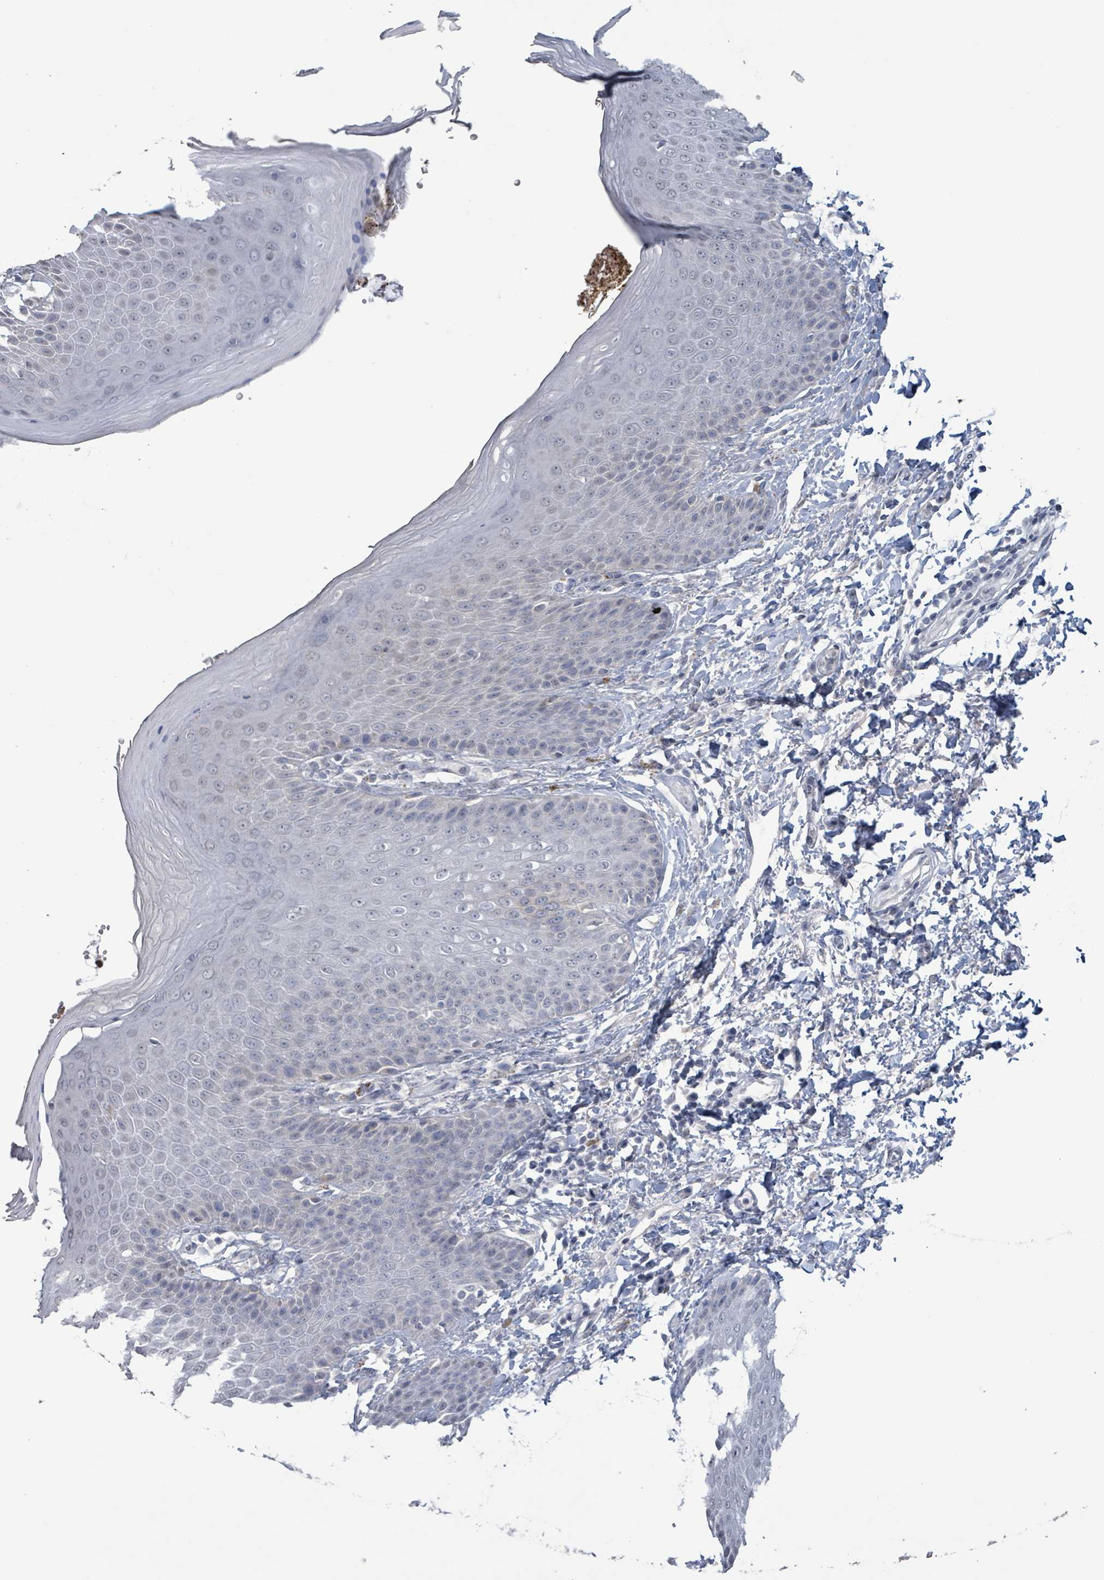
{"staining": {"intensity": "weak", "quantity": "<25%", "location": "nuclear"}, "tissue": "skin", "cell_type": "Epidermal cells", "image_type": "normal", "snomed": [{"axis": "morphology", "description": "Normal tissue, NOS"}, {"axis": "topography", "description": "Peripheral nerve tissue"}], "caption": "High power microscopy image of an IHC histopathology image of normal skin, revealing no significant positivity in epidermal cells.", "gene": "CA9", "patient": {"sex": "male", "age": 51}}